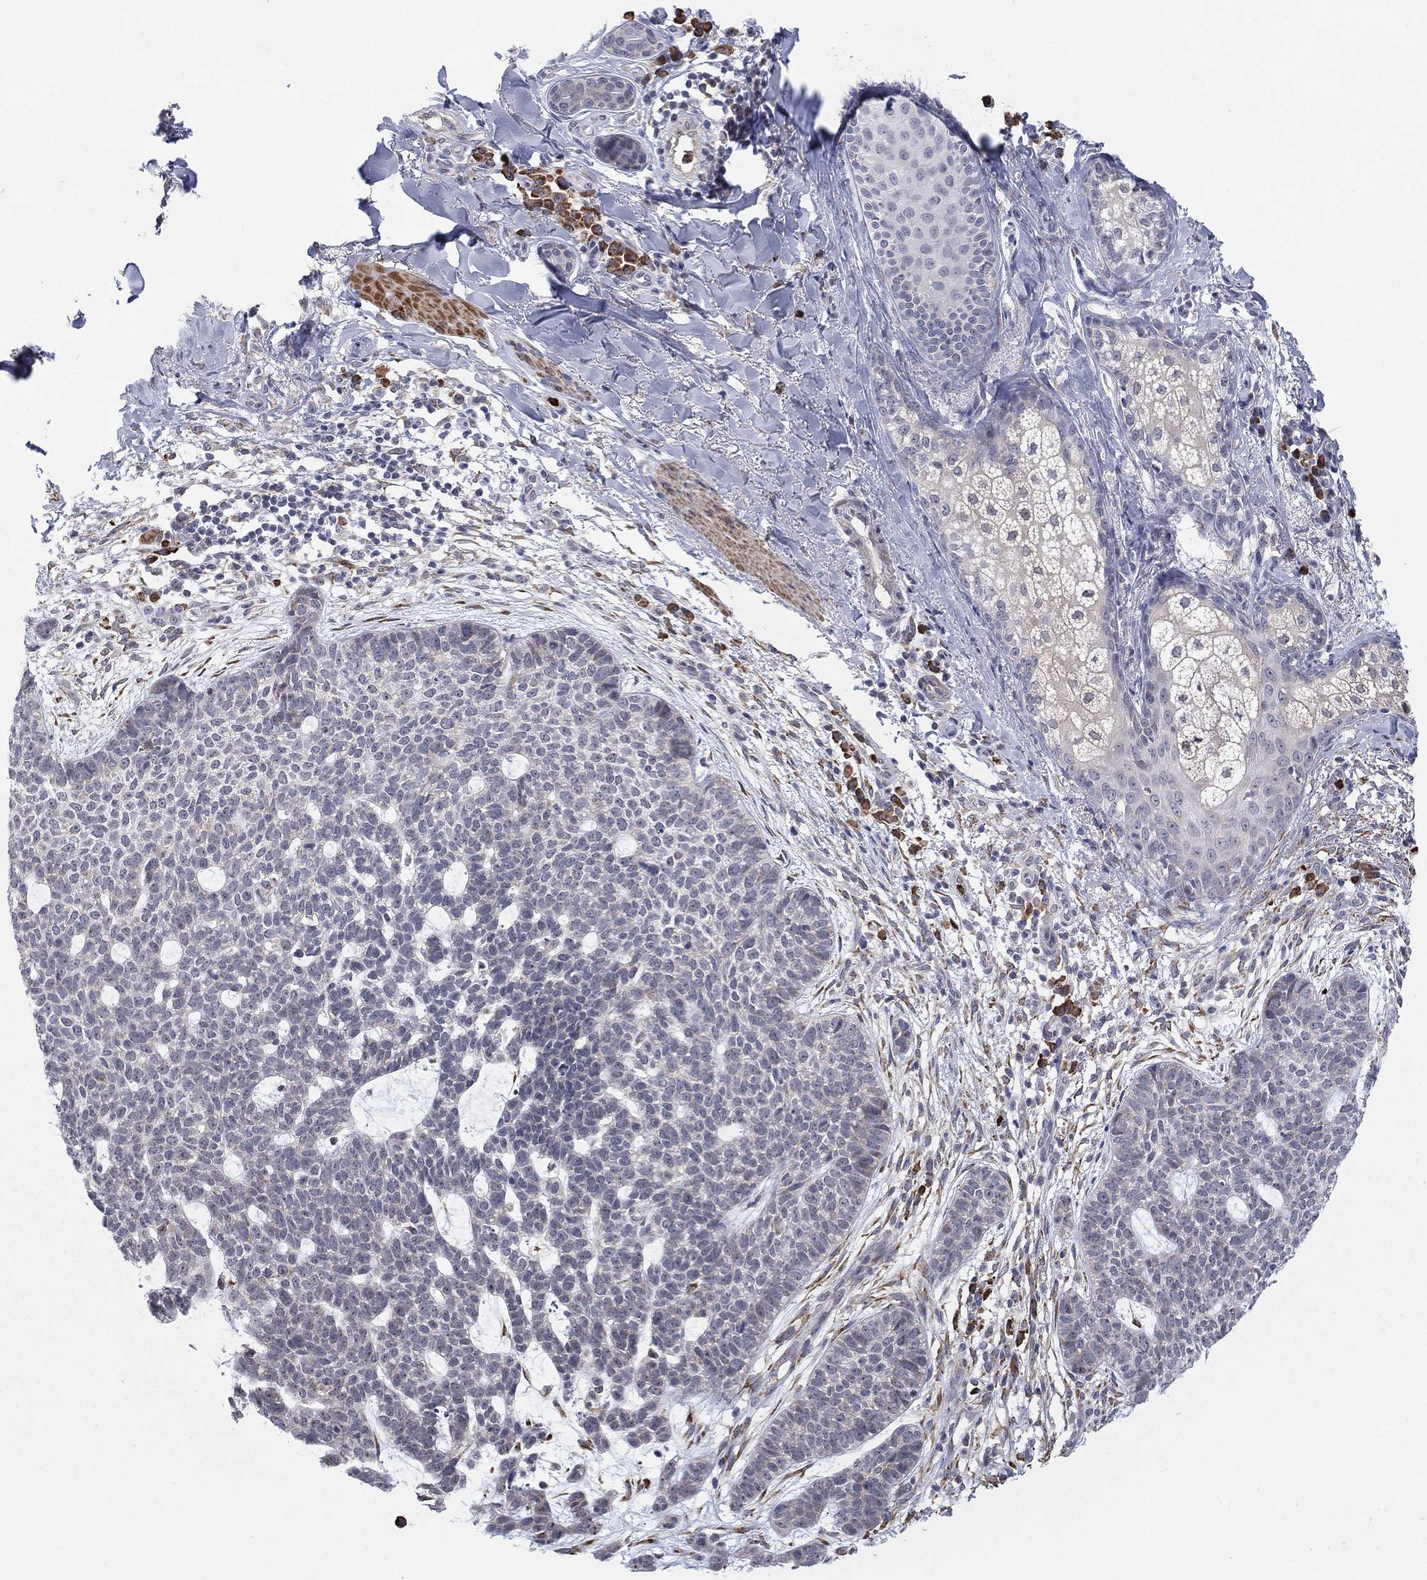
{"staining": {"intensity": "negative", "quantity": "none", "location": "none"}, "tissue": "skin cancer", "cell_type": "Tumor cells", "image_type": "cancer", "snomed": [{"axis": "morphology", "description": "Squamous cell carcinoma, NOS"}, {"axis": "topography", "description": "Skin"}], "caption": "Immunohistochemistry of human skin squamous cell carcinoma demonstrates no positivity in tumor cells.", "gene": "MTRFR", "patient": {"sex": "male", "age": 88}}